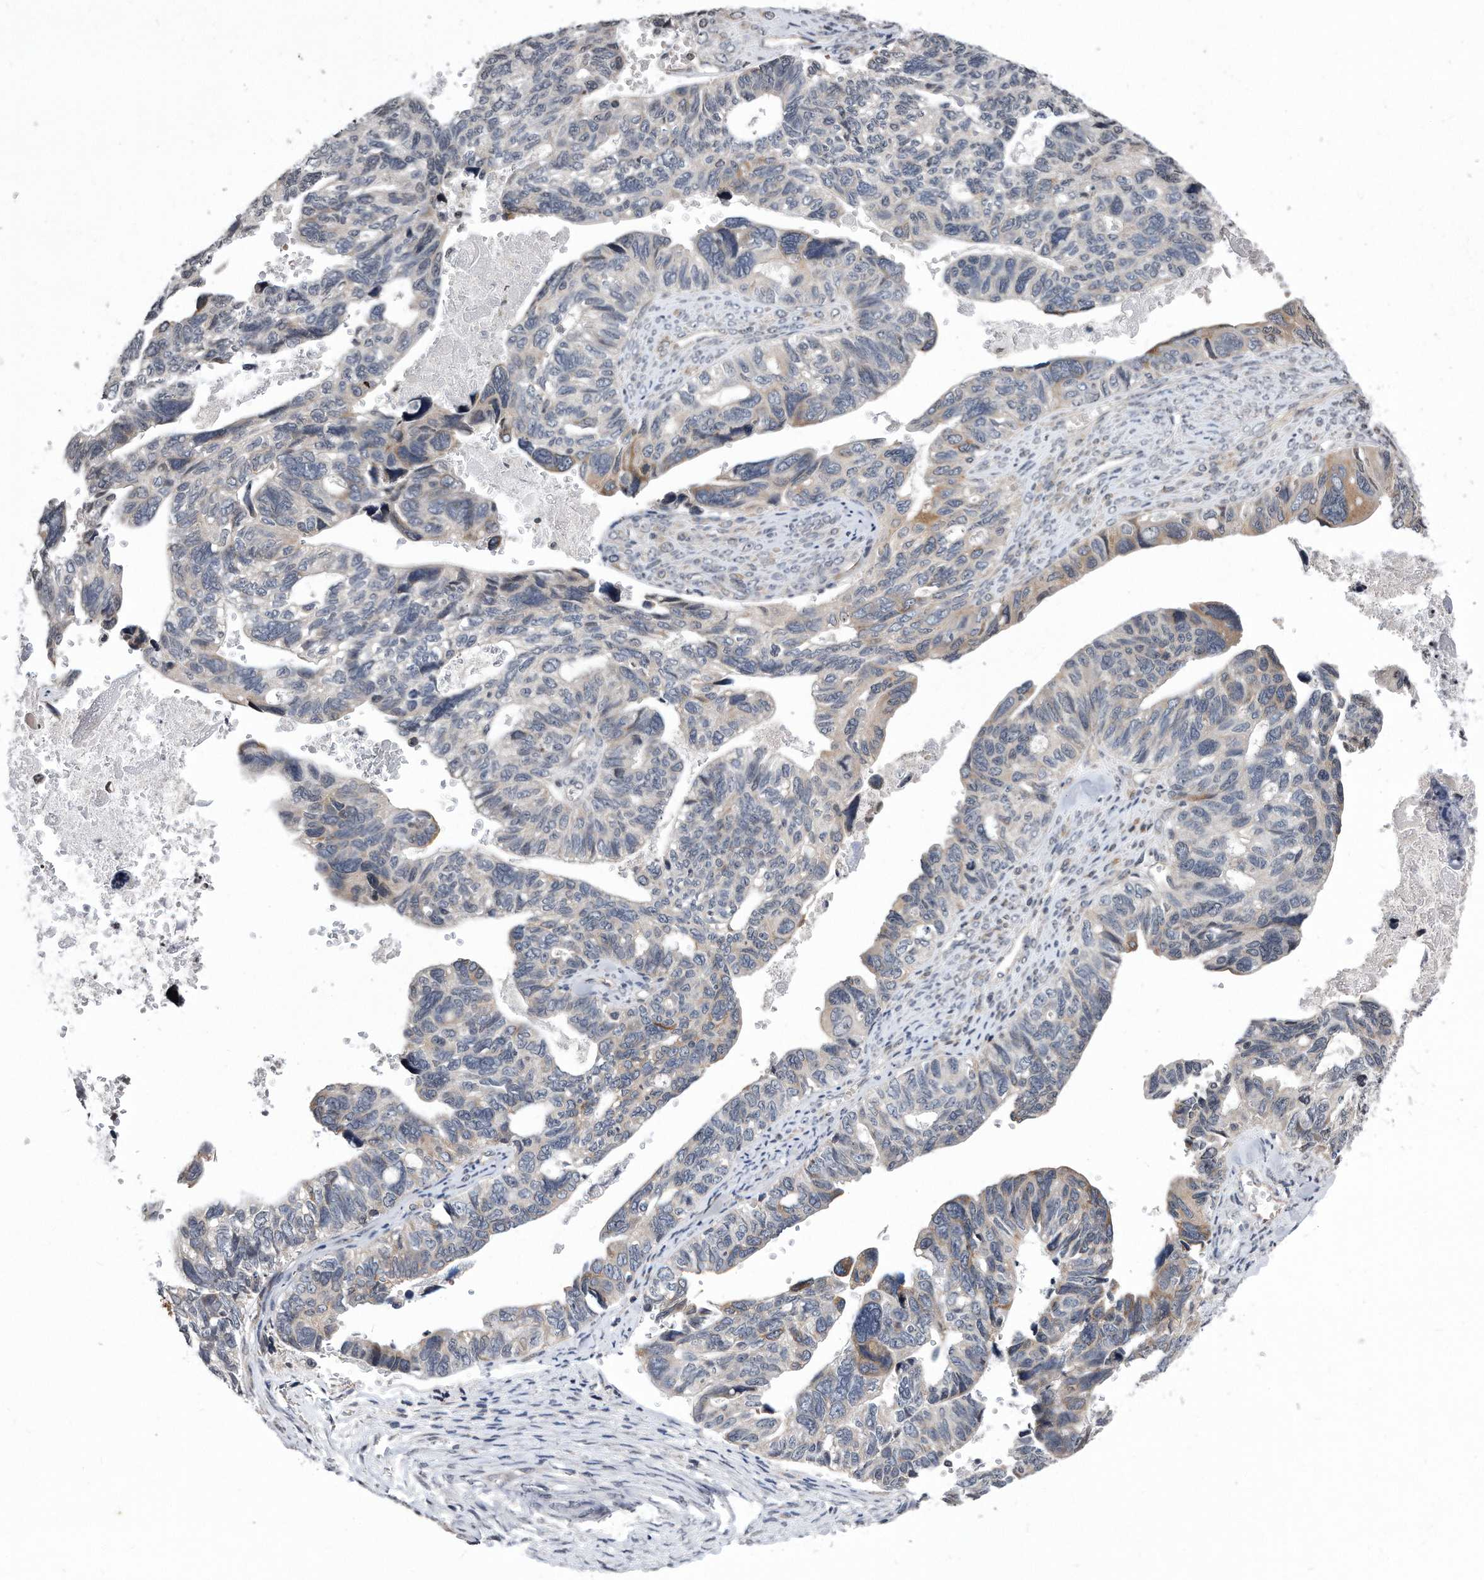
{"staining": {"intensity": "weak", "quantity": "<25%", "location": "cytoplasmic/membranous"}, "tissue": "ovarian cancer", "cell_type": "Tumor cells", "image_type": "cancer", "snomed": [{"axis": "morphology", "description": "Cystadenocarcinoma, serous, NOS"}, {"axis": "topography", "description": "Ovary"}], "caption": "DAB (3,3'-diaminobenzidine) immunohistochemical staining of human ovarian cancer (serous cystadenocarcinoma) exhibits no significant positivity in tumor cells.", "gene": "DAB1", "patient": {"sex": "female", "age": 79}}